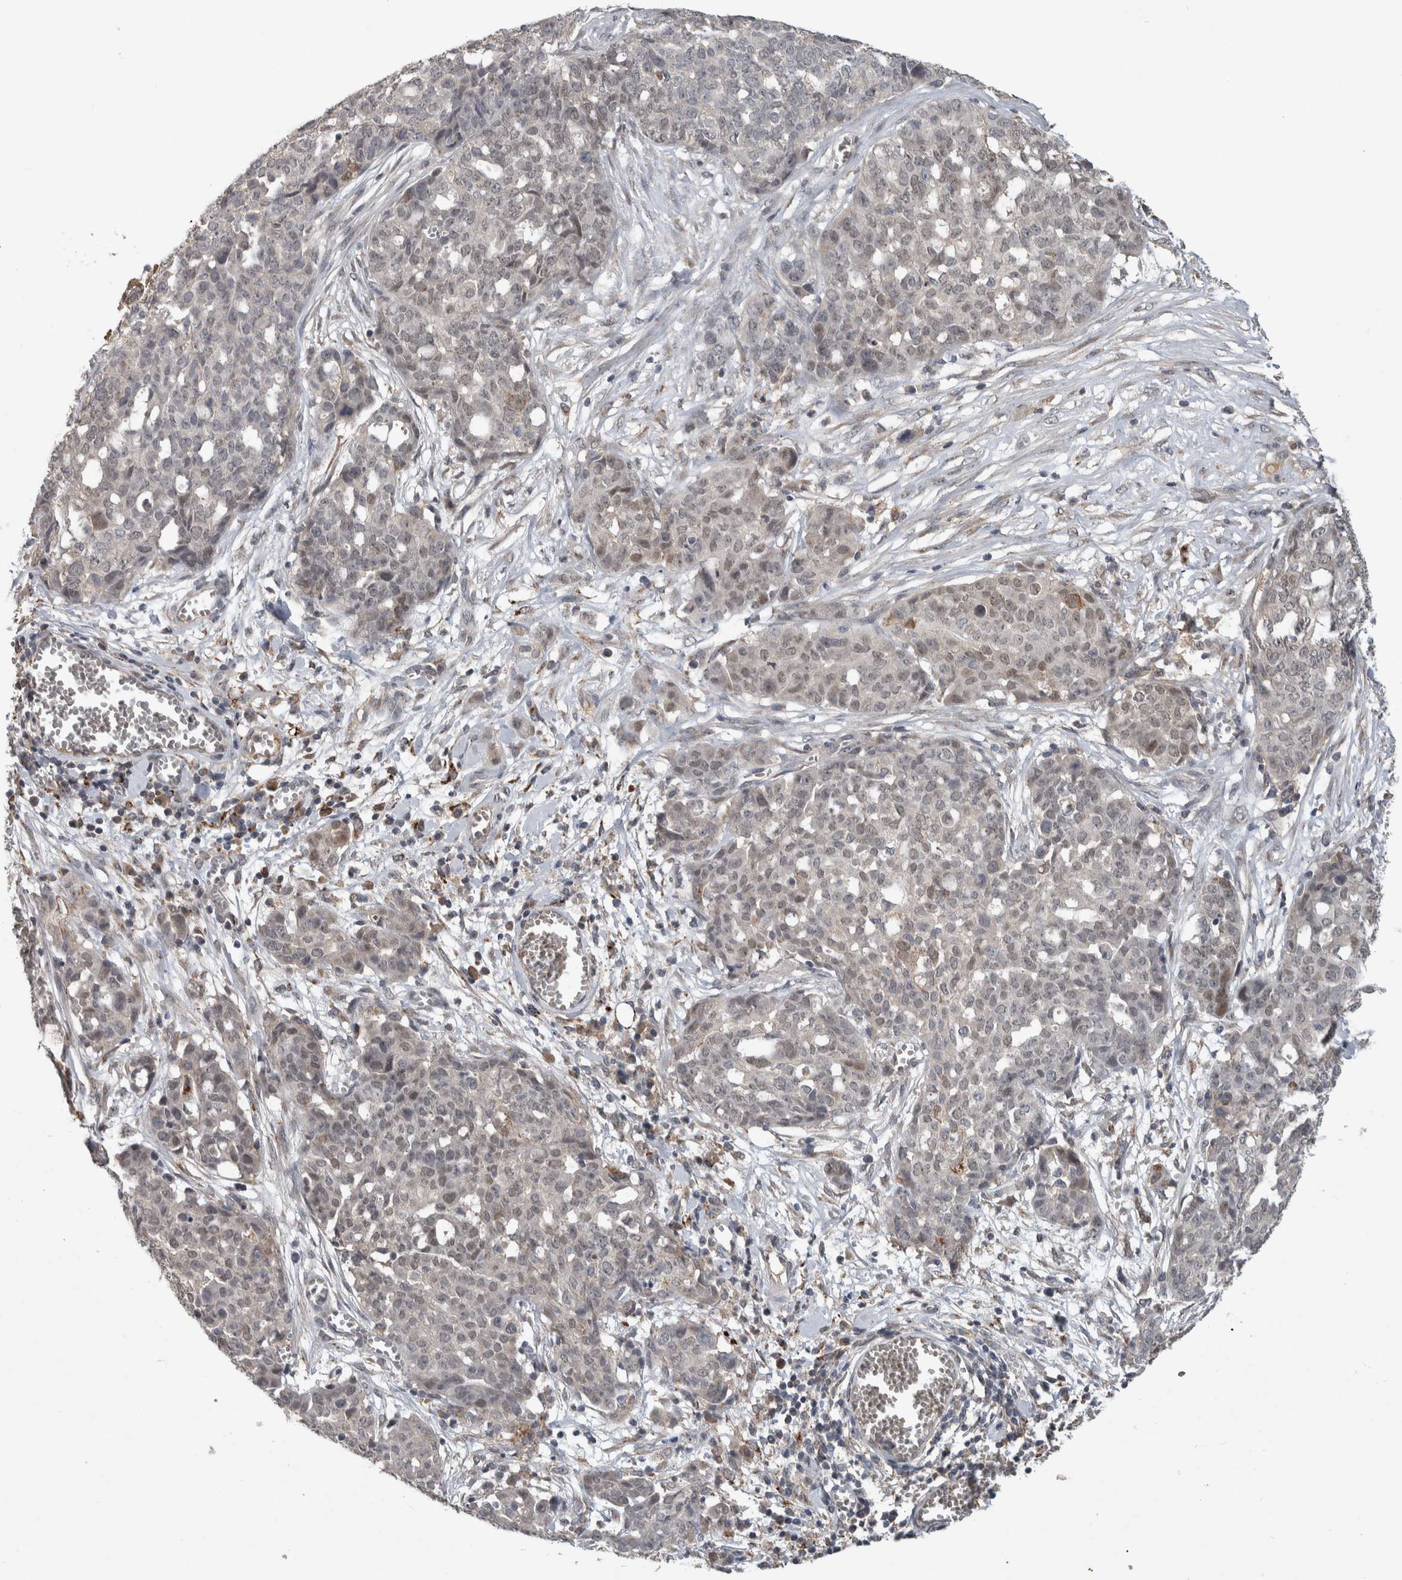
{"staining": {"intensity": "weak", "quantity": "<25%", "location": "nuclear"}, "tissue": "ovarian cancer", "cell_type": "Tumor cells", "image_type": "cancer", "snomed": [{"axis": "morphology", "description": "Cystadenocarcinoma, serous, NOS"}, {"axis": "topography", "description": "Soft tissue"}, {"axis": "topography", "description": "Ovary"}], "caption": "Tumor cells show no significant protein staining in serous cystadenocarcinoma (ovarian).", "gene": "CHRM3", "patient": {"sex": "female", "age": 57}}